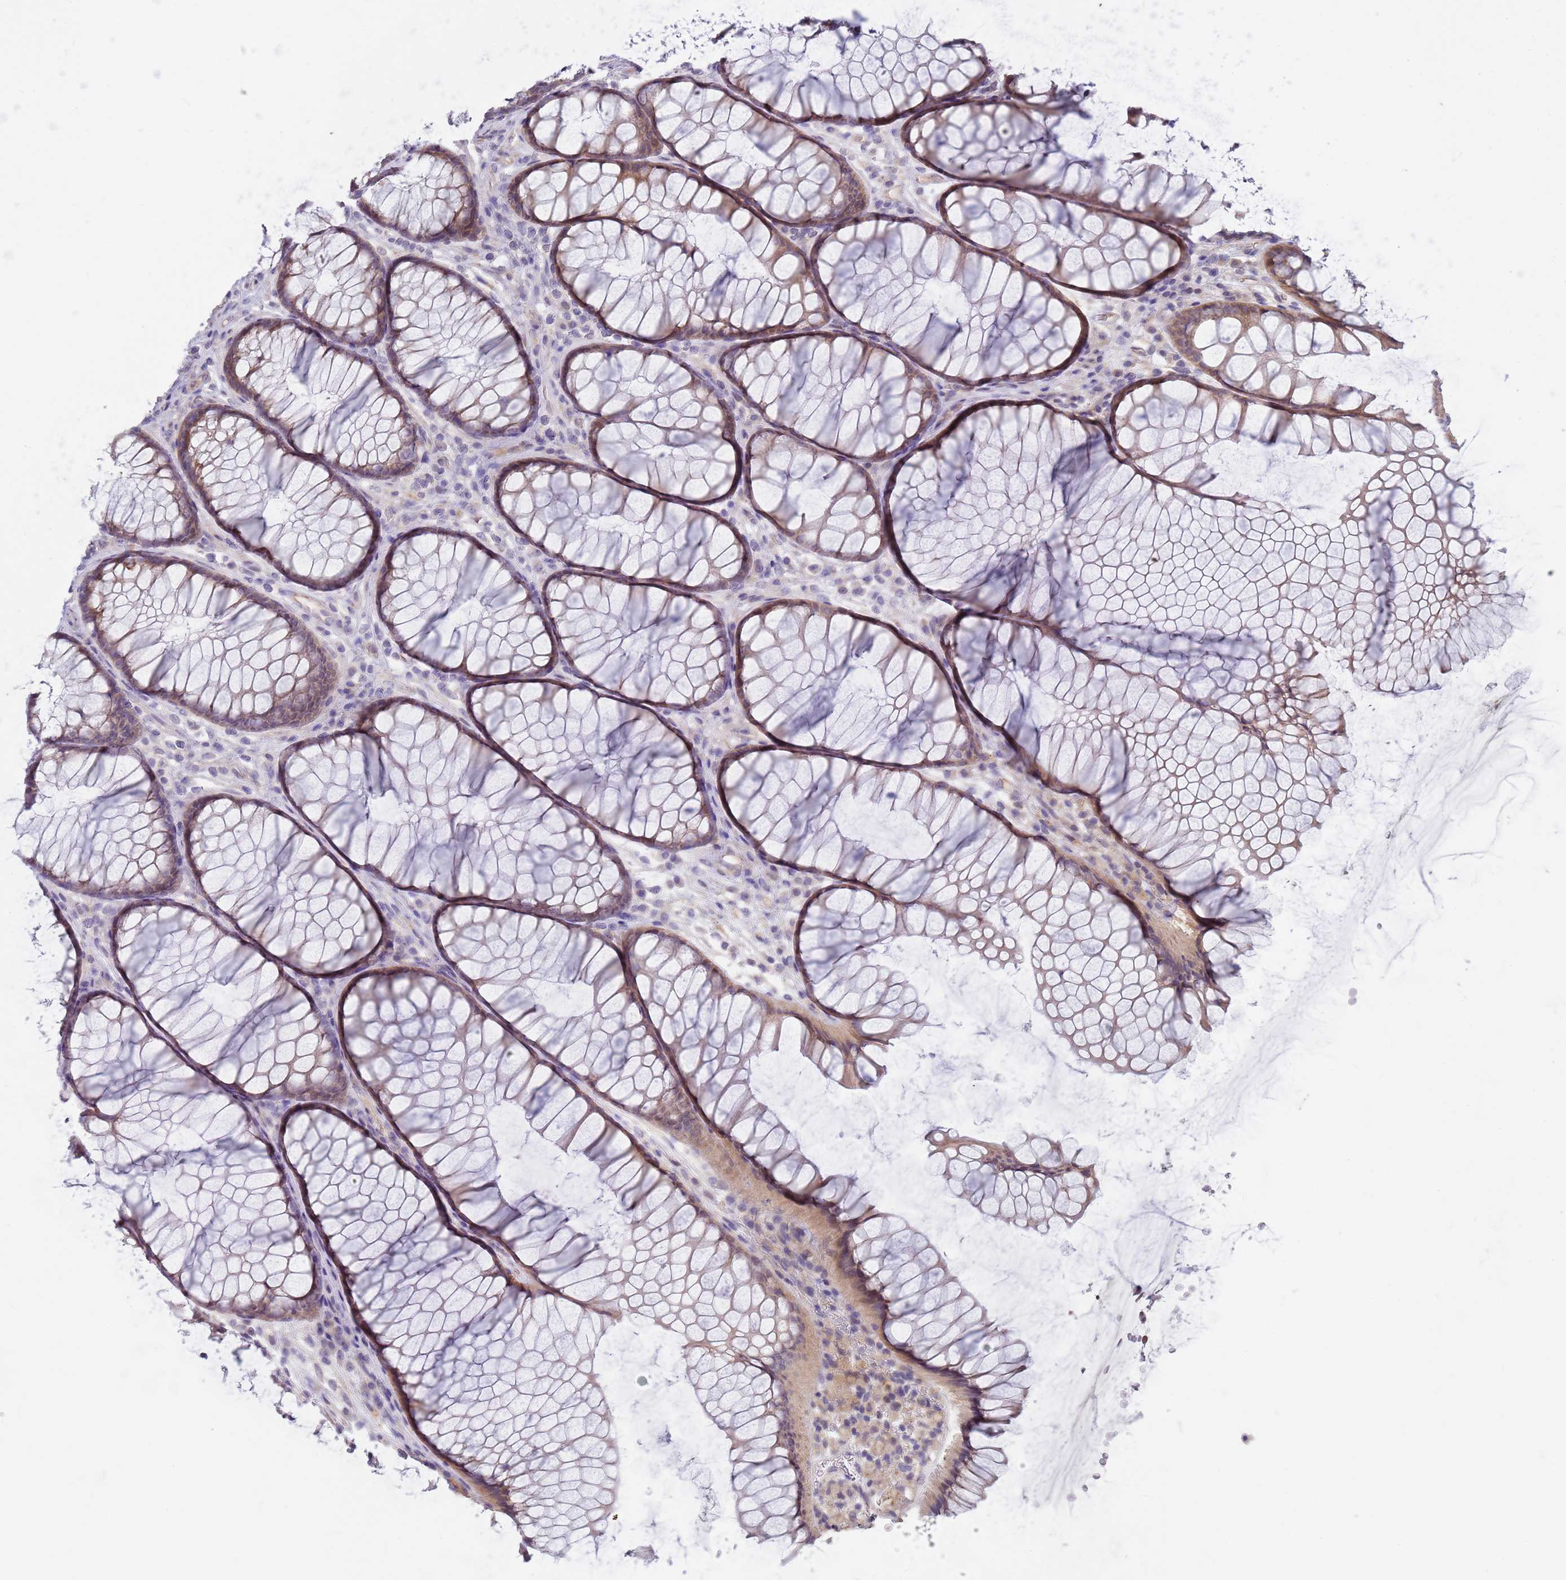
{"staining": {"intensity": "weak", "quantity": "25%-75%", "location": "cytoplasmic/membranous"}, "tissue": "colon", "cell_type": "Endothelial cells", "image_type": "normal", "snomed": [{"axis": "morphology", "description": "Normal tissue, NOS"}, {"axis": "topography", "description": "Colon"}], "caption": "Human colon stained for a protein (brown) demonstrates weak cytoplasmic/membranous positive expression in approximately 25%-75% of endothelial cells.", "gene": "CABYR", "patient": {"sex": "female", "age": 82}}